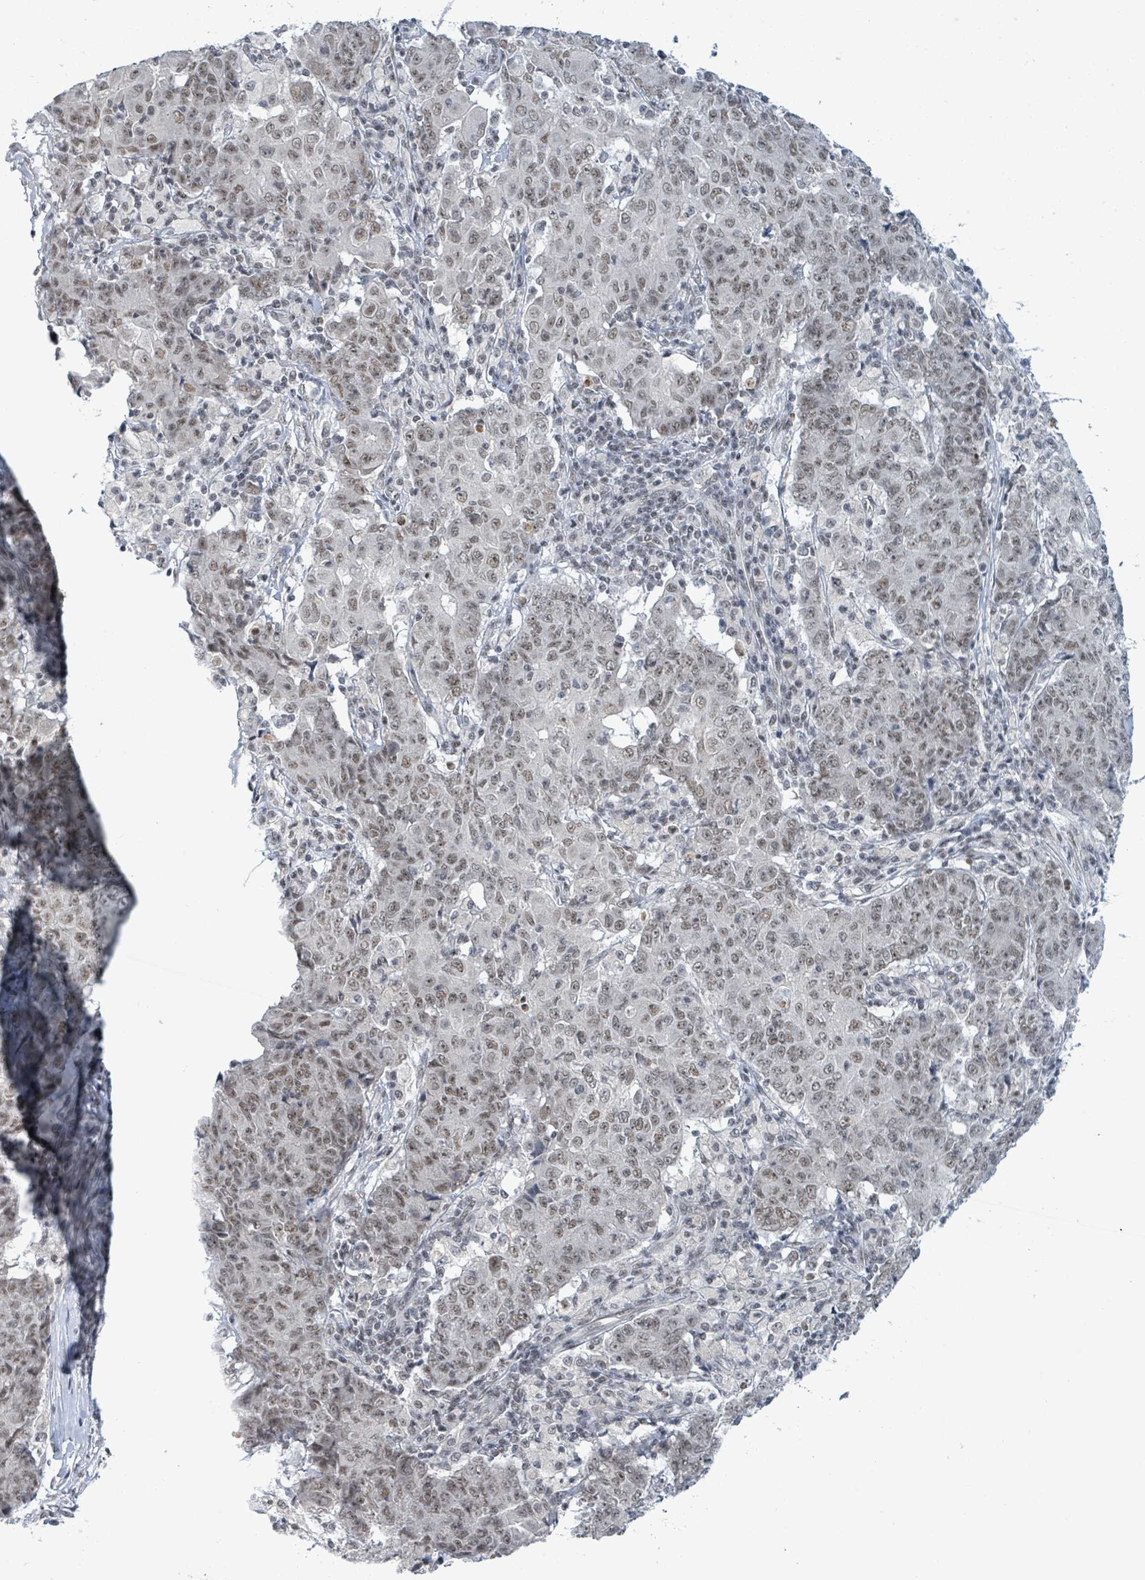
{"staining": {"intensity": "weak", "quantity": ">75%", "location": "nuclear"}, "tissue": "ovarian cancer", "cell_type": "Tumor cells", "image_type": "cancer", "snomed": [{"axis": "morphology", "description": "Carcinoma, endometroid"}, {"axis": "topography", "description": "Ovary"}], "caption": "Immunohistochemistry of ovarian cancer shows low levels of weak nuclear expression in approximately >75% of tumor cells.", "gene": "BANP", "patient": {"sex": "female", "age": 42}}